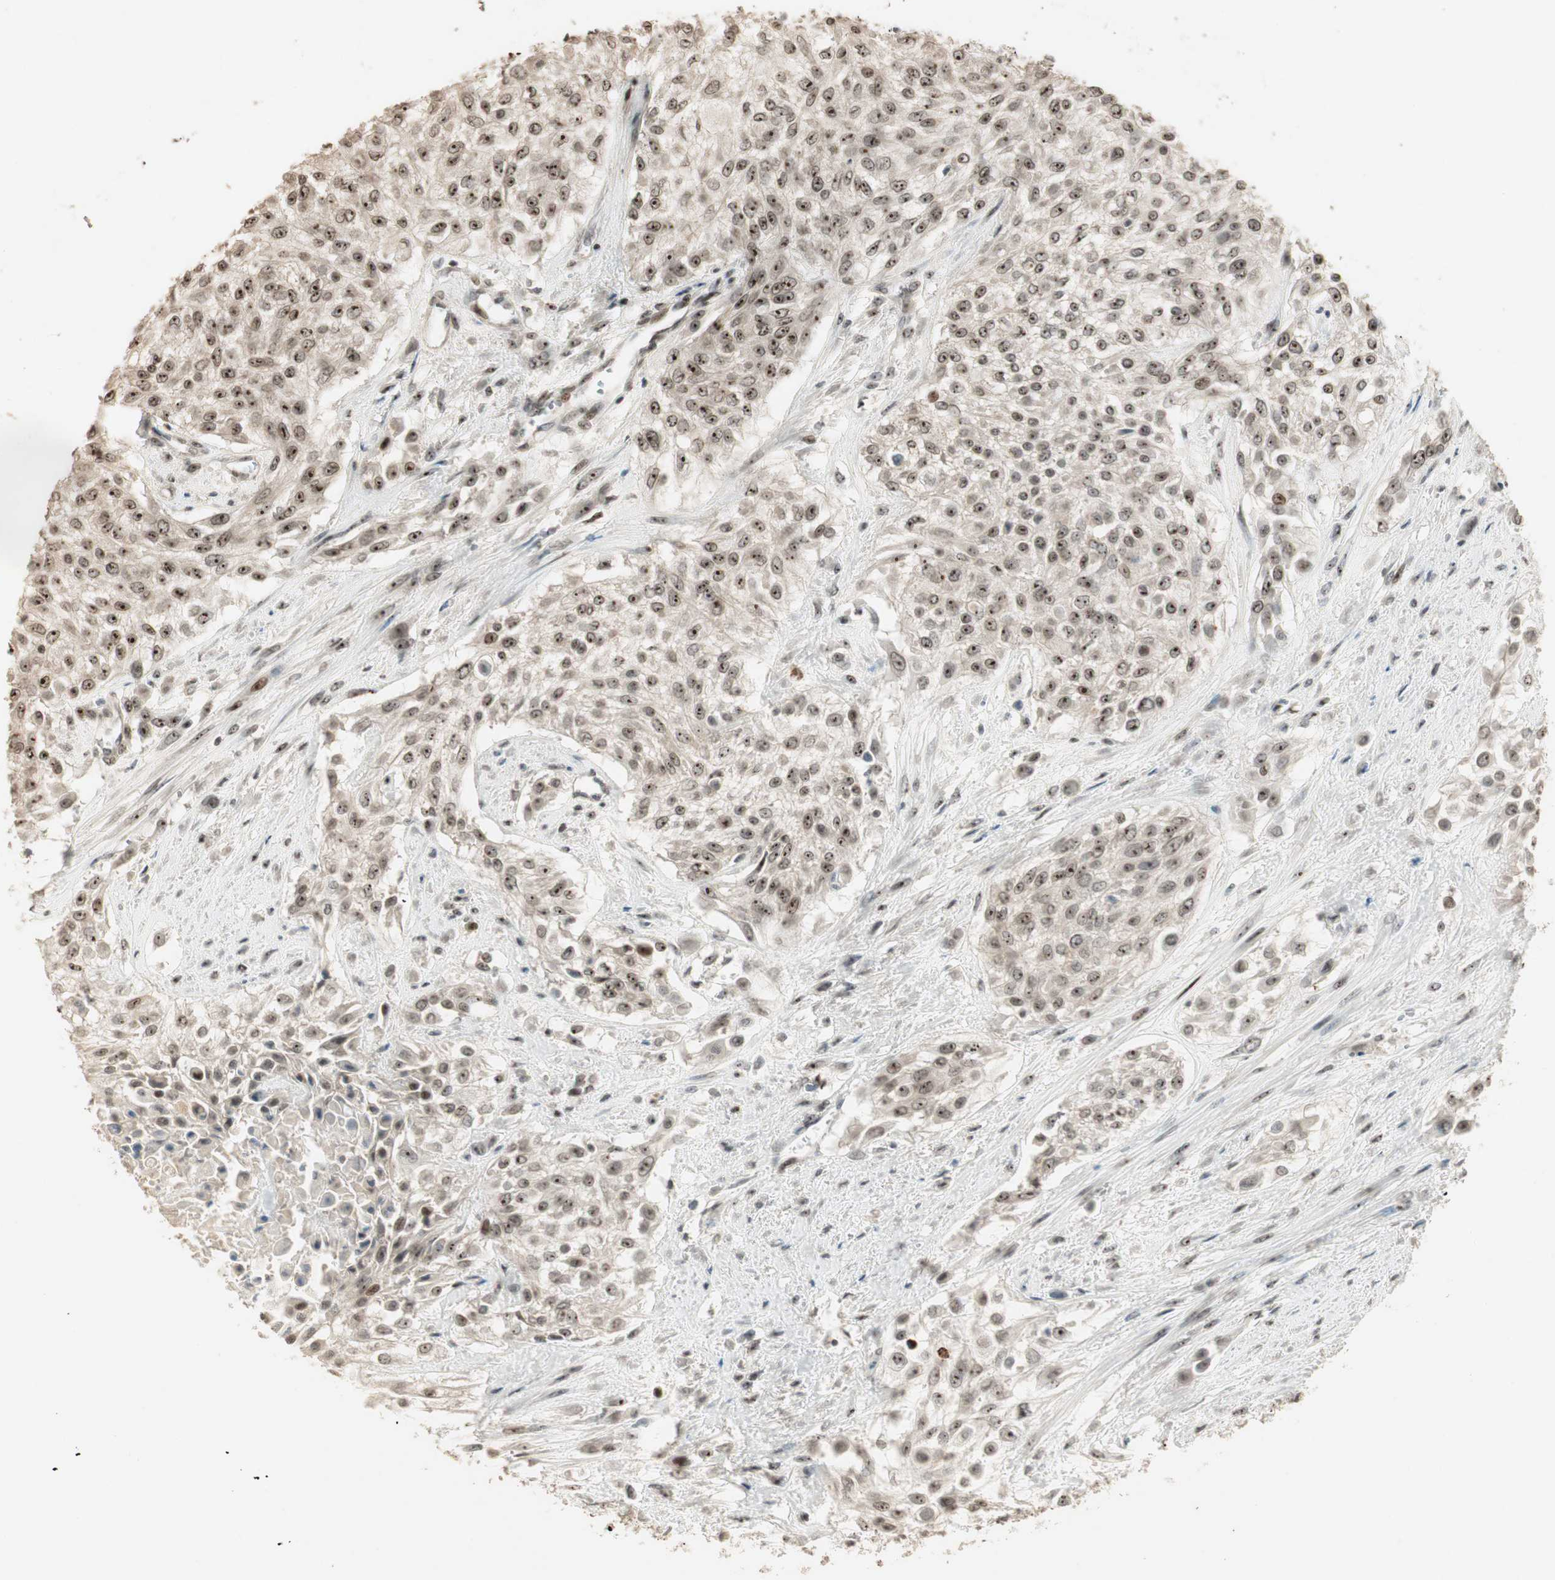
{"staining": {"intensity": "moderate", "quantity": ">75%", "location": "nuclear"}, "tissue": "urothelial cancer", "cell_type": "Tumor cells", "image_type": "cancer", "snomed": [{"axis": "morphology", "description": "Urothelial carcinoma, High grade"}, {"axis": "topography", "description": "Urinary bladder"}], "caption": "A histopathology image of human urothelial carcinoma (high-grade) stained for a protein exhibits moderate nuclear brown staining in tumor cells.", "gene": "ETV4", "patient": {"sex": "male", "age": 57}}